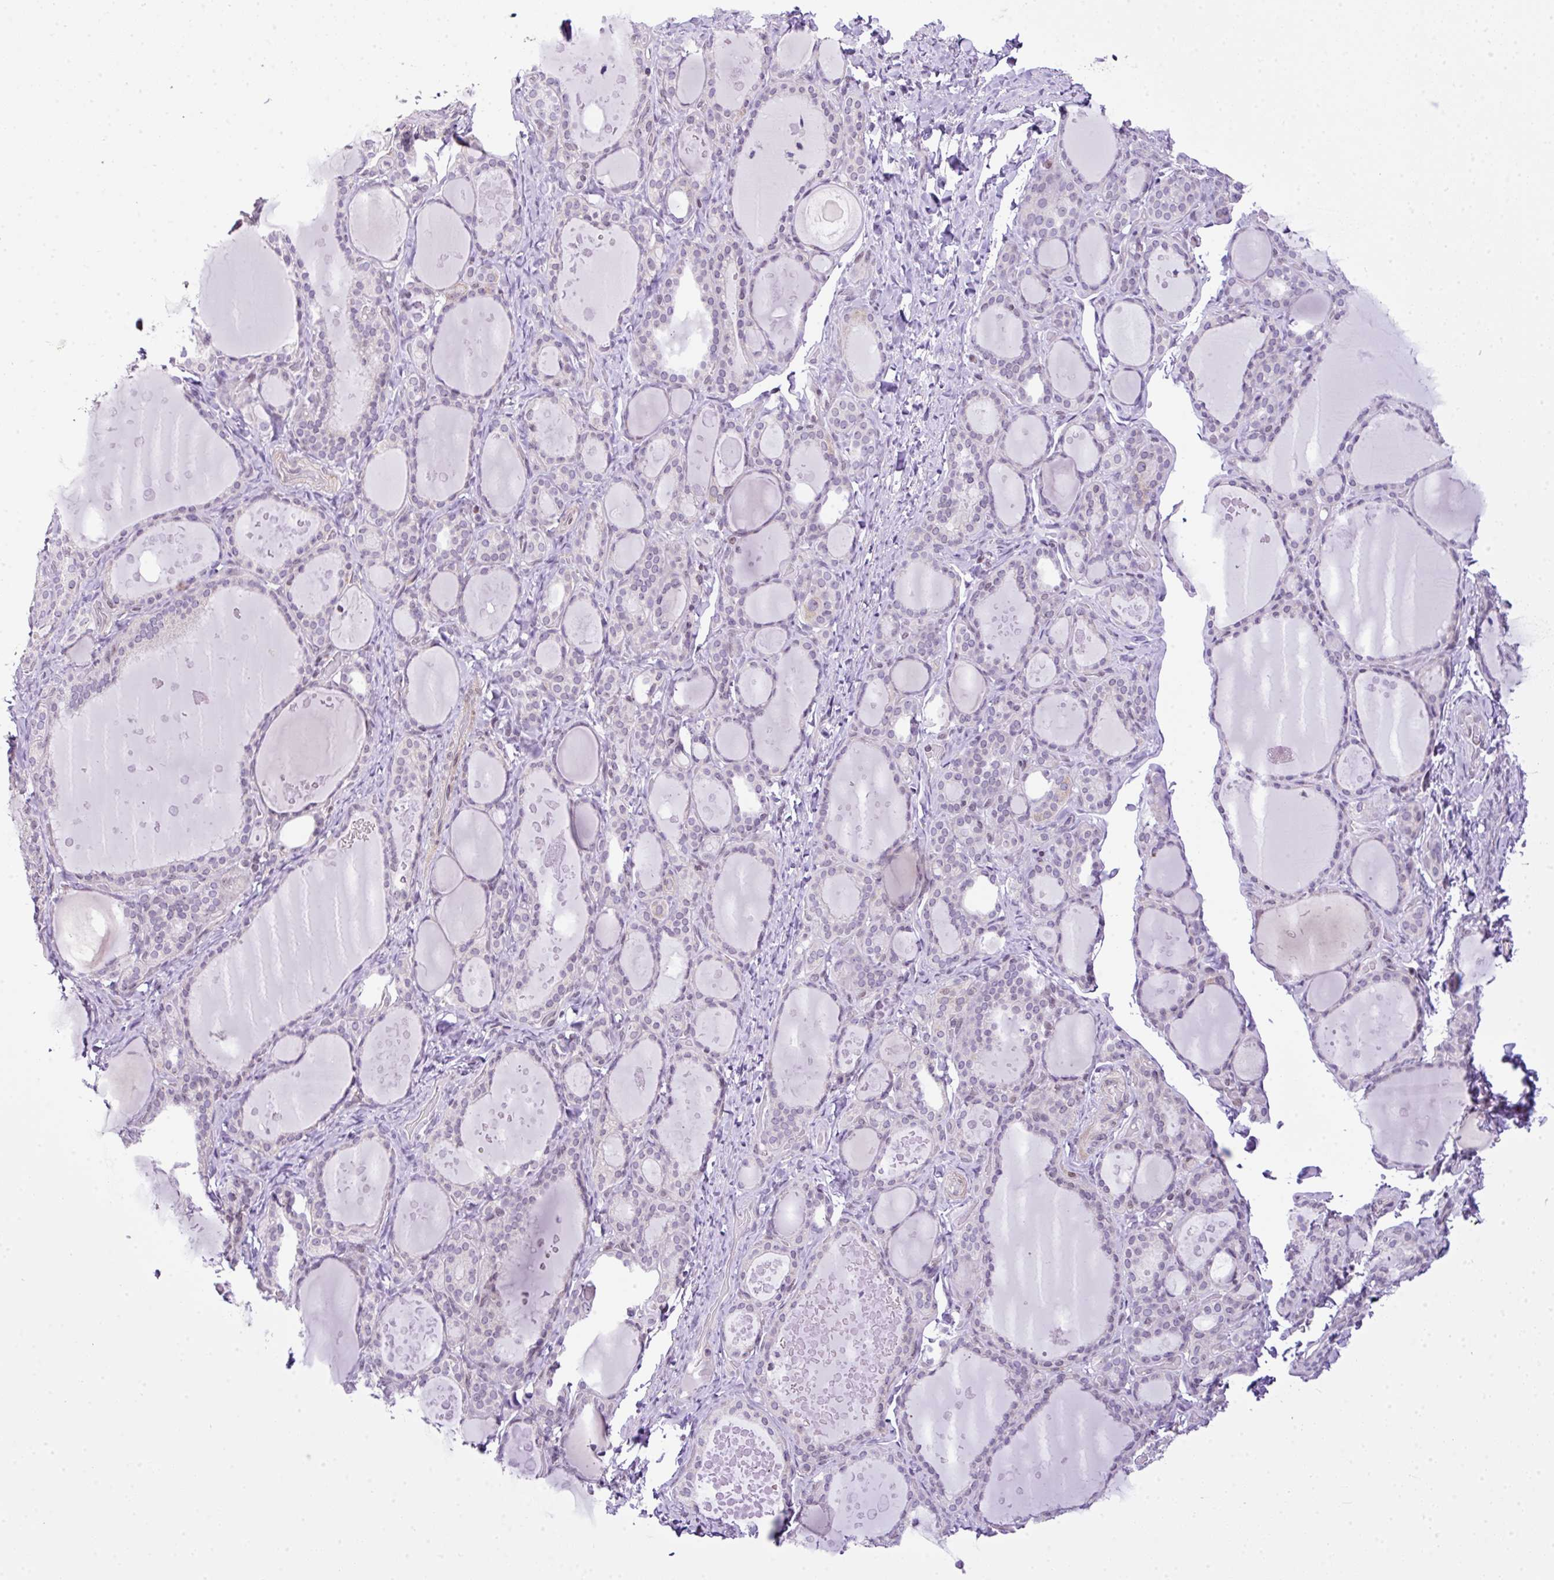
{"staining": {"intensity": "negative", "quantity": "none", "location": "none"}, "tissue": "thyroid gland", "cell_type": "Glandular cells", "image_type": "normal", "snomed": [{"axis": "morphology", "description": "Normal tissue, NOS"}, {"axis": "topography", "description": "Thyroid gland"}], "caption": "This is an immunohistochemistry (IHC) photomicrograph of normal thyroid gland. There is no expression in glandular cells.", "gene": "CCDC137", "patient": {"sex": "female", "age": 46}}